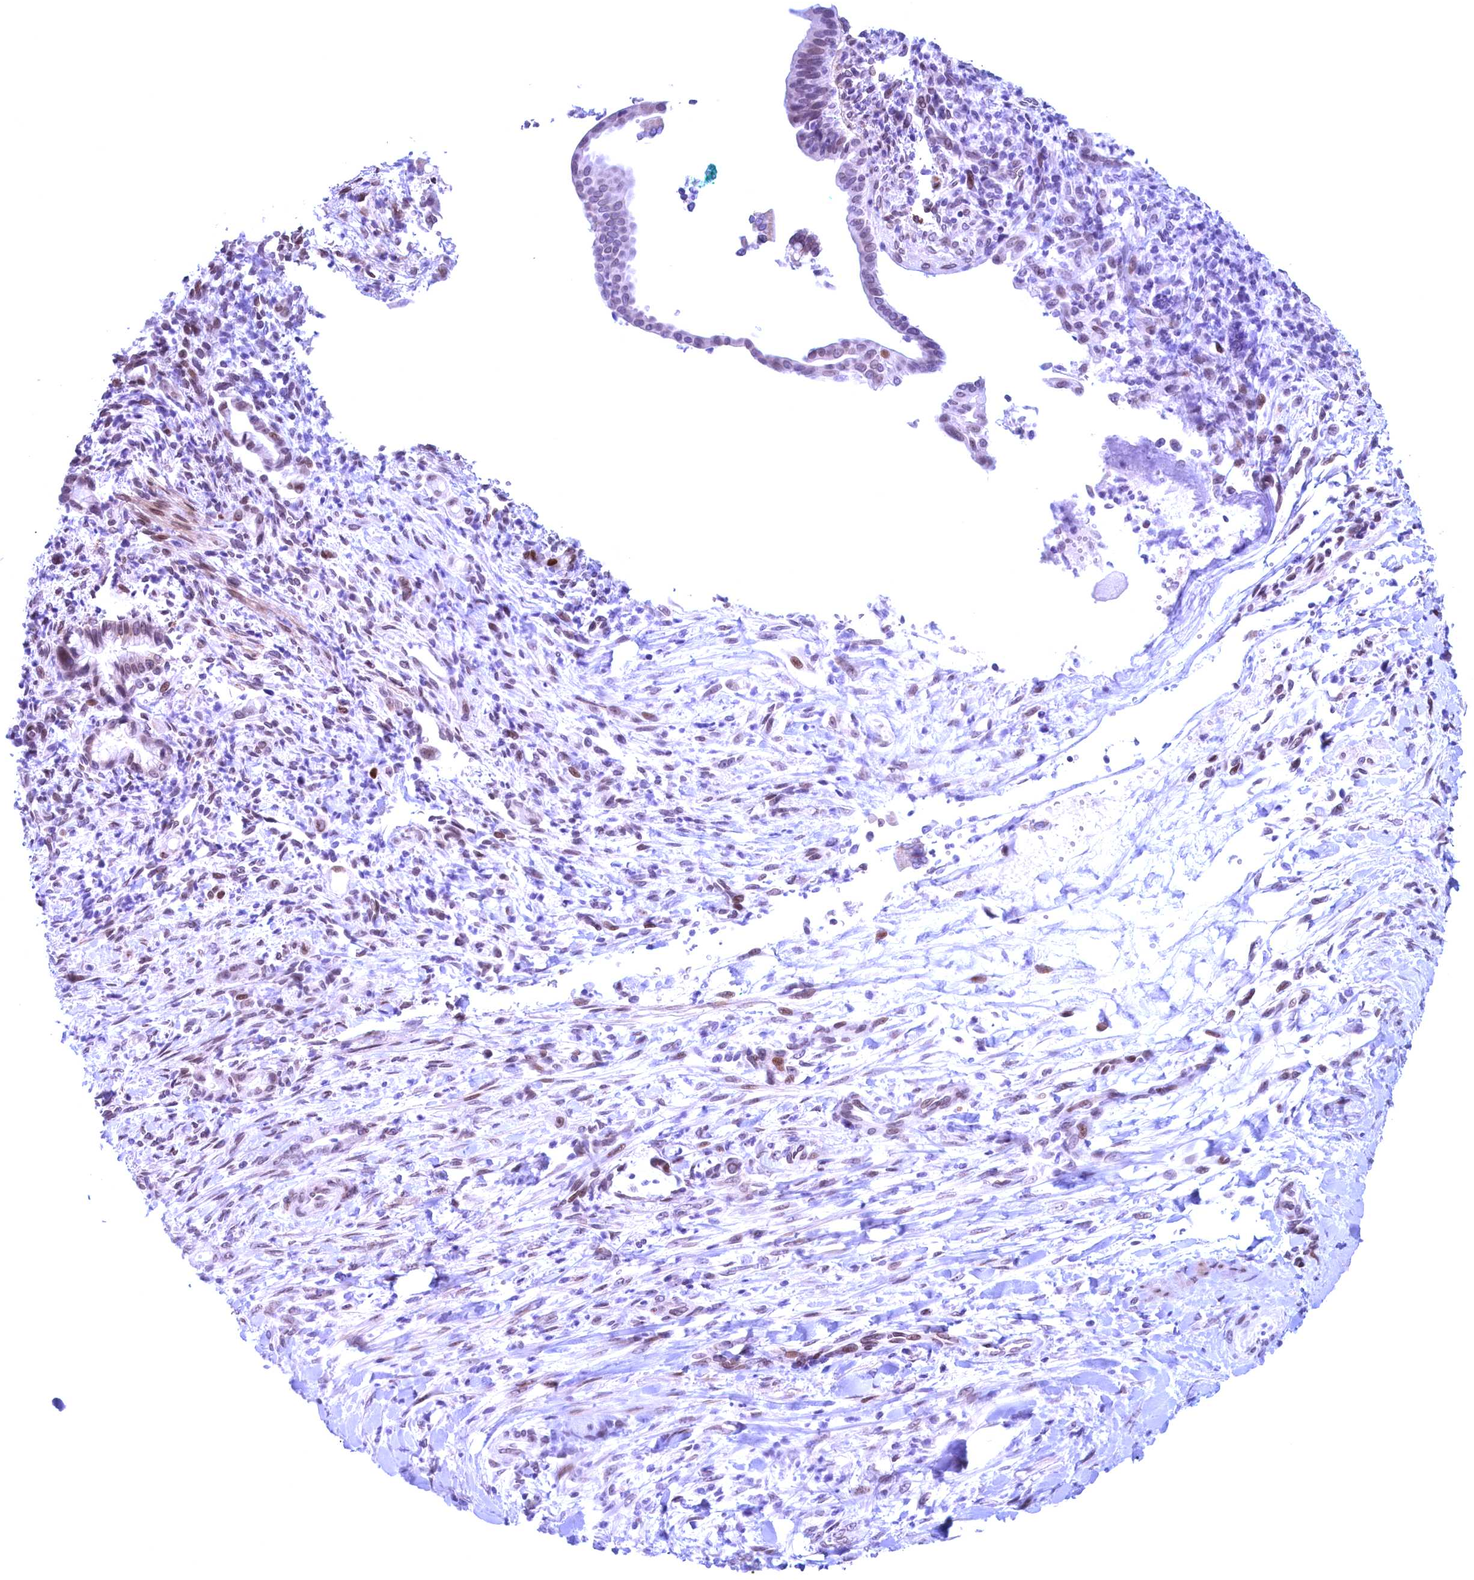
{"staining": {"intensity": "weak", "quantity": "<25%", "location": "nuclear"}, "tissue": "pancreatic cancer", "cell_type": "Tumor cells", "image_type": "cancer", "snomed": [{"axis": "morphology", "description": "Normal tissue, NOS"}, {"axis": "morphology", "description": "Adenocarcinoma, NOS"}, {"axis": "topography", "description": "Pancreas"}], "caption": "This is an immunohistochemistry (IHC) histopathology image of human pancreatic adenocarcinoma. There is no expression in tumor cells.", "gene": "GPSM1", "patient": {"sex": "female", "age": 55}}